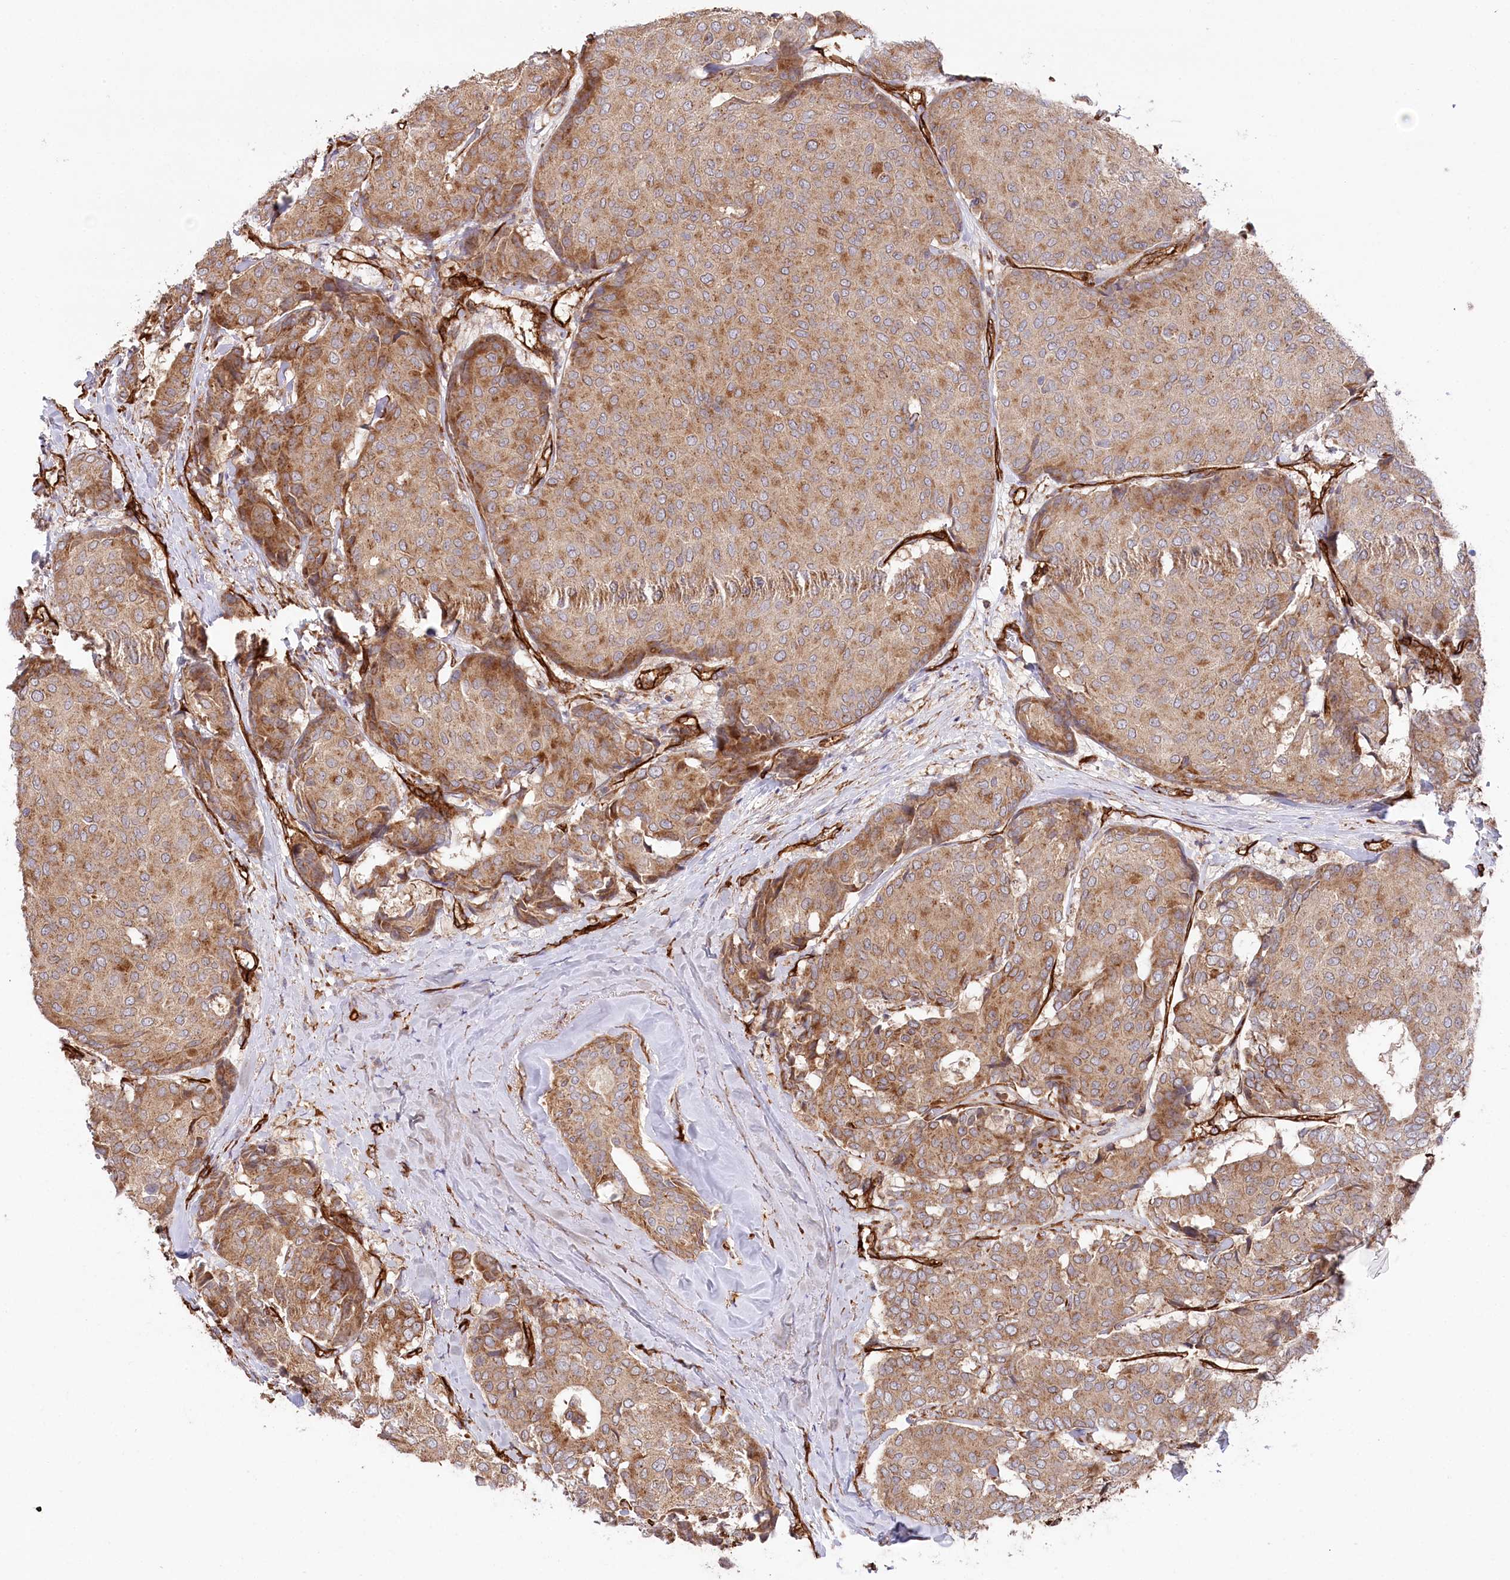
{"staining": {"intensity": "moderate", "quantity": ">75%", "location": "cytoplasmic/membranous"}, "tissue": "breast cancer", "cell_type": "Tumor cells", "image_type": "cancer", "snomed": [{"axis": "morphology", "description": "Duct carcinoma"}, {"axis": "topography", "description": "Breast"}], "caption": "Immunohistochemistry (IHC) (DAB (3,3'-diaminobenzidine)) staining of intraductal carcinoma (breast) demonstrates moderate cytoplasmic/membranous protein positivity in about >75% of tumor cells. (DAB IHC, brown staining for protein, blue staining for nuclei).", "gene": "MTPAP", "patient": {"sex": "female", "age": 75}}